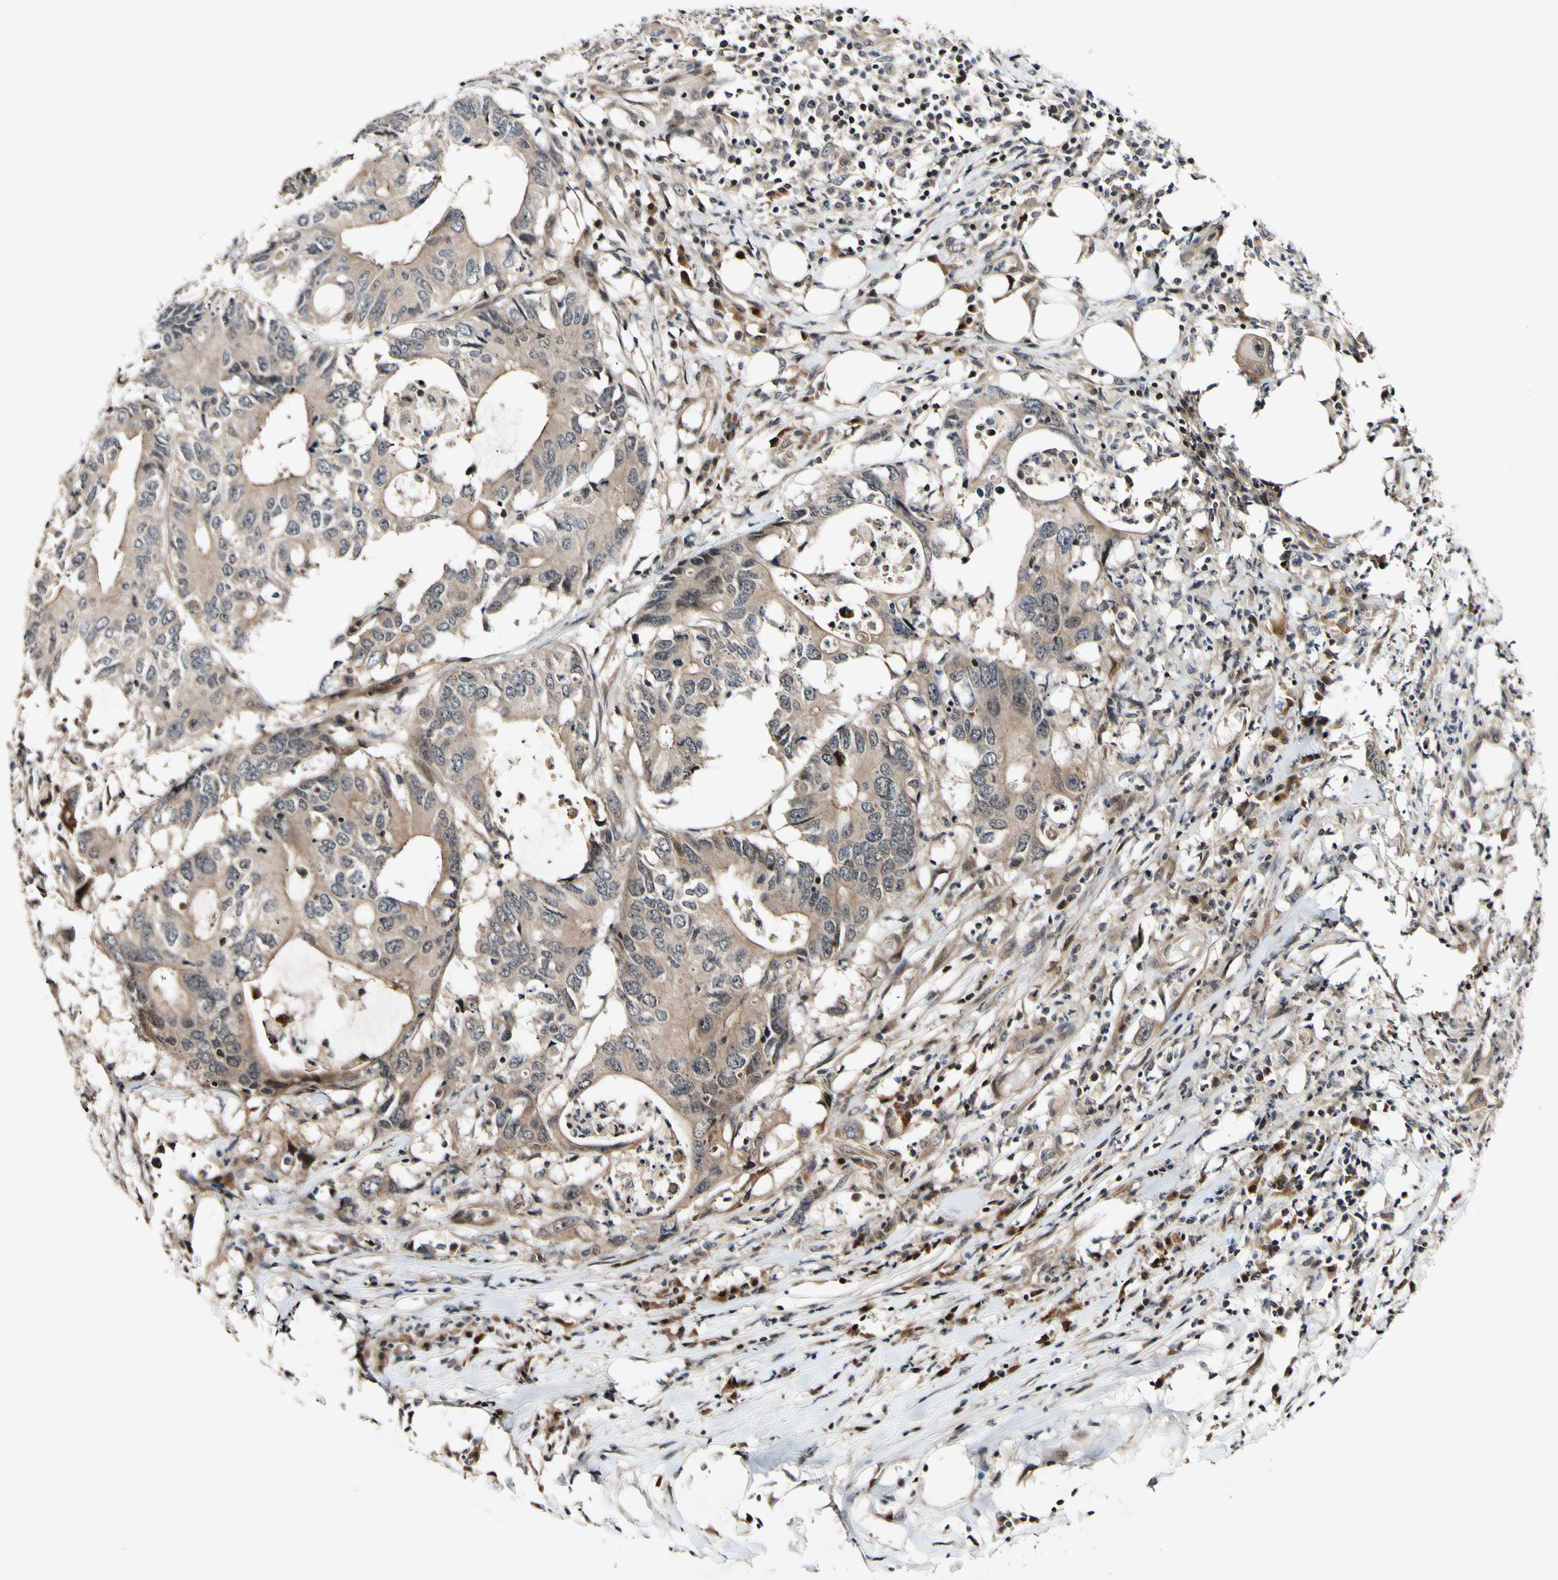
{"staining": {"intensity": "moderate", "quantity": ">75%", "location": "cytoplasmic/membranous,nuclear"}, "tissue": "colorectal cancer", "cell_type": "Tumor cells", "image_type": "cancer", "snomed": [{"axis": "morphology", "description": "Adenocarcinoma, NOS"}, {"axis": "topography", "description": "Colon"}], "caption": "Protein analysis of adenocarcinoma (colorectal) tissue displays moderate cytoplasmic/membranous and nuclear expression in about >75% of tumor cells. (DAB IHC with brightfield microscopy, high magnification).", "gene": "CSNK1E", "patient": {"sex": "male", "age": 71}}